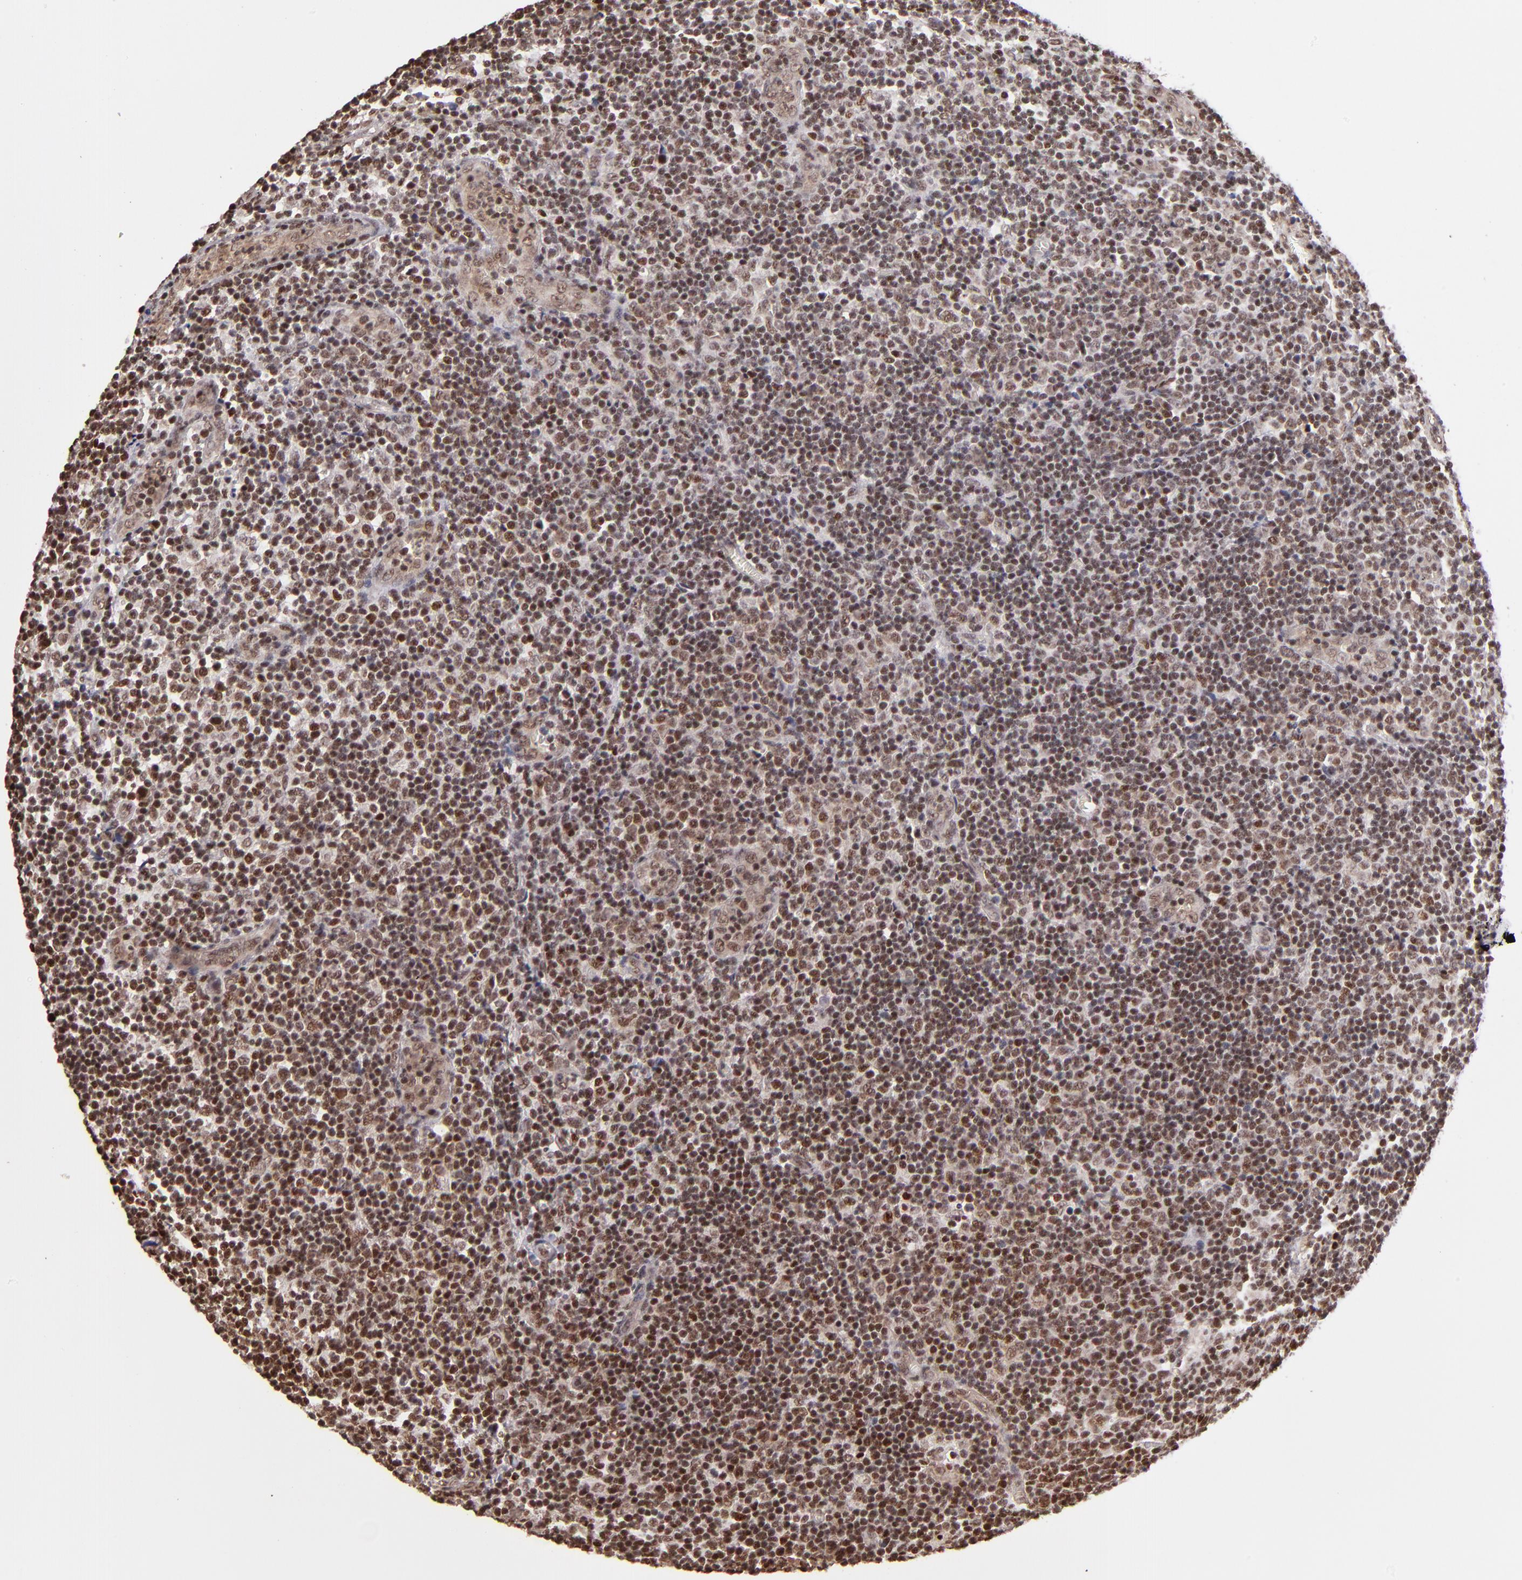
{"staining": {"intensity": "moderate", "quantity": ">75%", "location": "nuclear"}, "tissue": "lymphoma", "cell_type": "Tumor cells", "image_type": "cancer", "snomed": [{"axis": "morphology", "description": "Malignant lymphoma, non-Hodgkin's type, Low grade"}, {"axis": "topography", "description": "Lymph node"}], "caption": "Moderate nuclear staining for a protein is present in about >75% of tumor cells of low-grade malignant lymphoma, non-Hodgkin's type using immunohistochemistry.", "gene": "TERF2", "patient": {"sex": "male", "age": 74}}